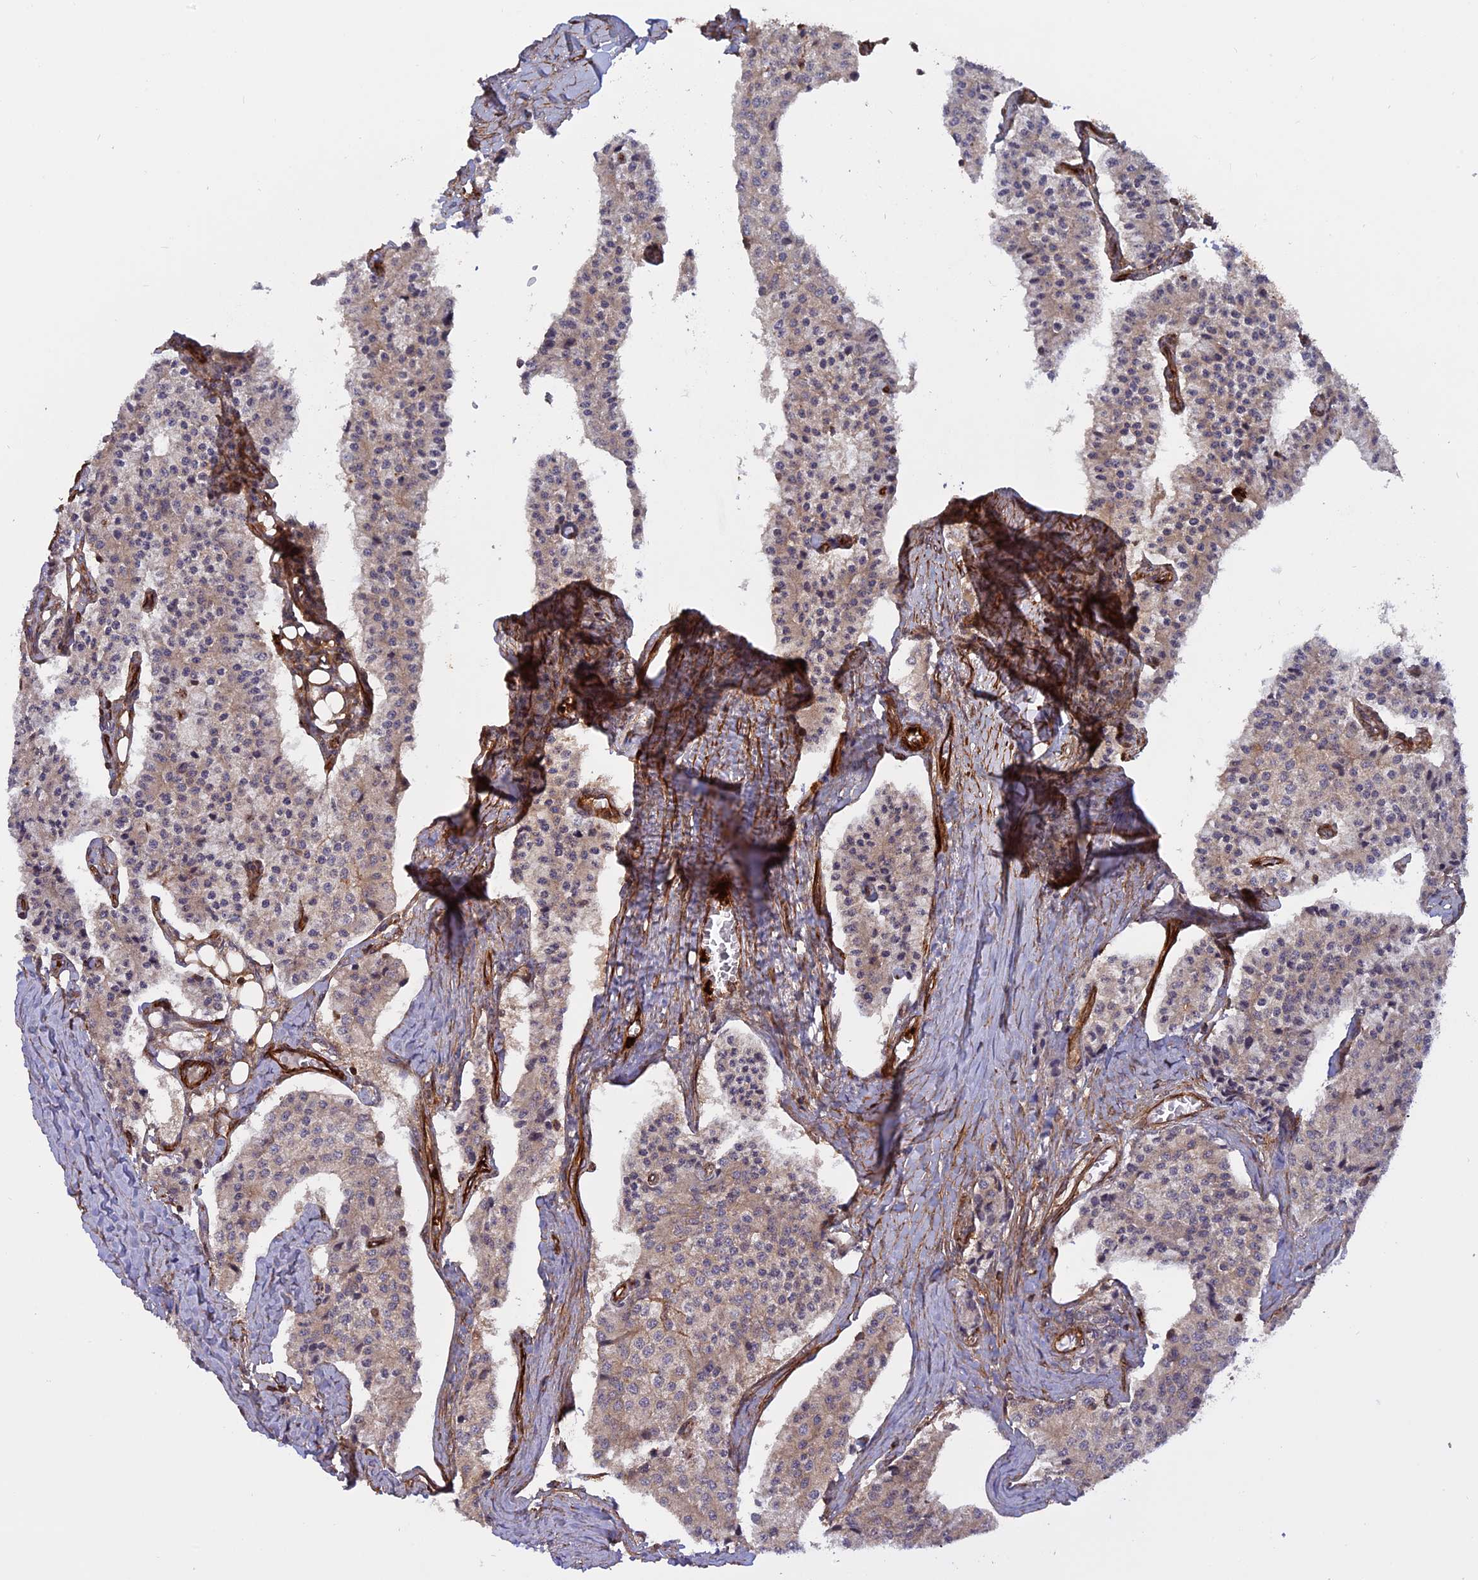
{"staining": {"intensity": "weak", "quantity": "25%-75%", "location": "cytoplasmic/membranous"}, "tissue": "carcinoid", "cell_type": "Tumor cells", "image_type": "cancer", "snomed": [{"axis": "morphology", "description": "Carcinoid, malignant, NOS"}, {"axis": "topography", "description": "Colon"}], "caption": "This is an image of immunohistochemistry (IHC) staining of carcinoid, which shows weak staining in the cytoplasmic/membranous of tumor cells.", "gene": "PHLDB3", "patient": {"sex": "female", "age": 52}}